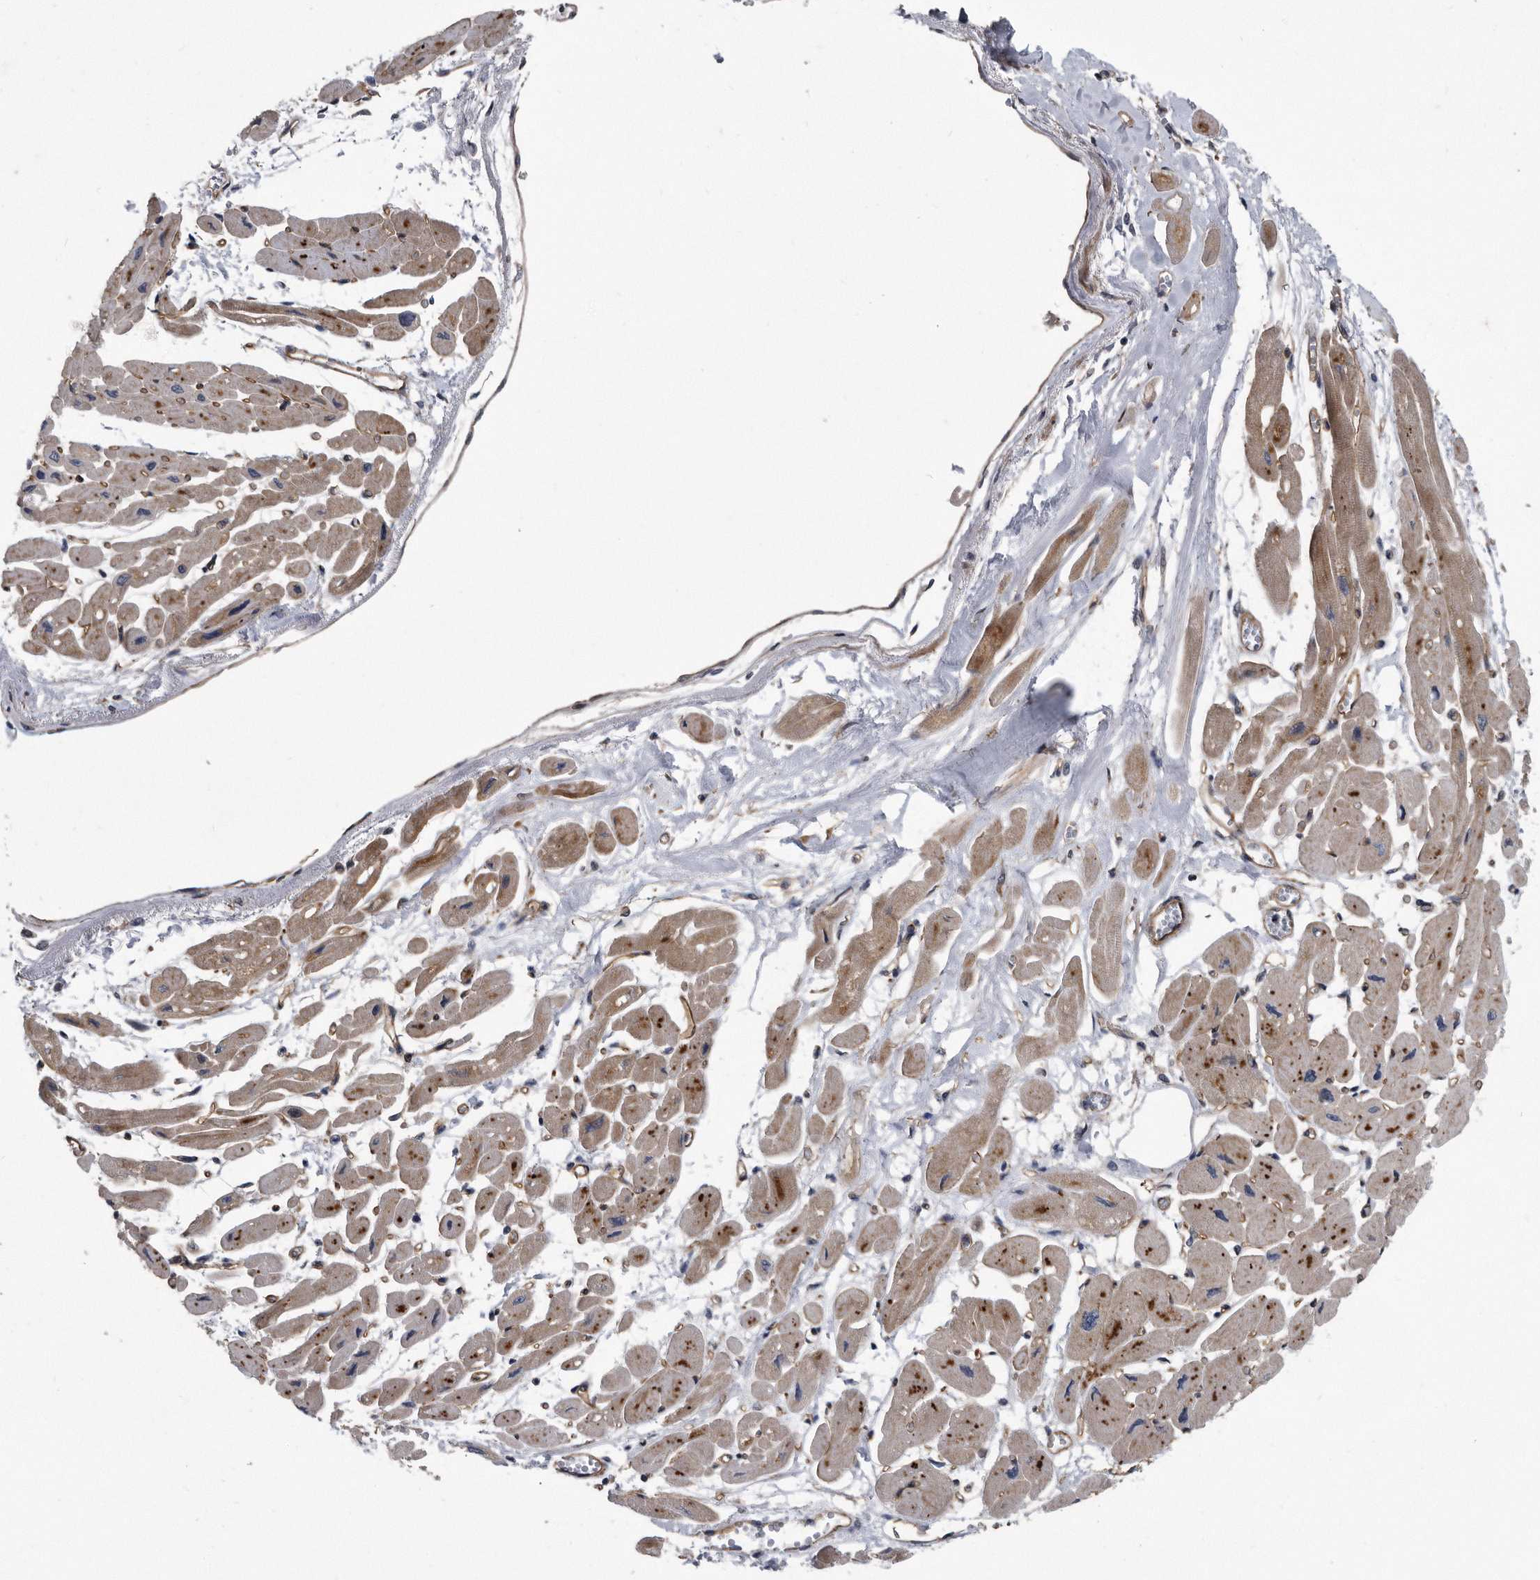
{"staining": {"intensity": "weak", "quantity": ">75%", "location": "cytoplasmic/membranous"}, "tissue": "heart muscle", "cell_type": "Cardiomyocytes", "image_type": "normal", "snomed": [{"axis": "morphology", "description": "Normal tissue, NOS"}, {"axis": "topography", "description": "Heart"}], "caption": "IHC histopathology image of benign heart muscle stained for a protein (brown), which demonstrates low levels of weak cytoplasmic/membranous positivity in approximately >75% of cardiomyocytes.", "gene": "ARMCX1", "patient": {"sex": "female", "age": 54}}